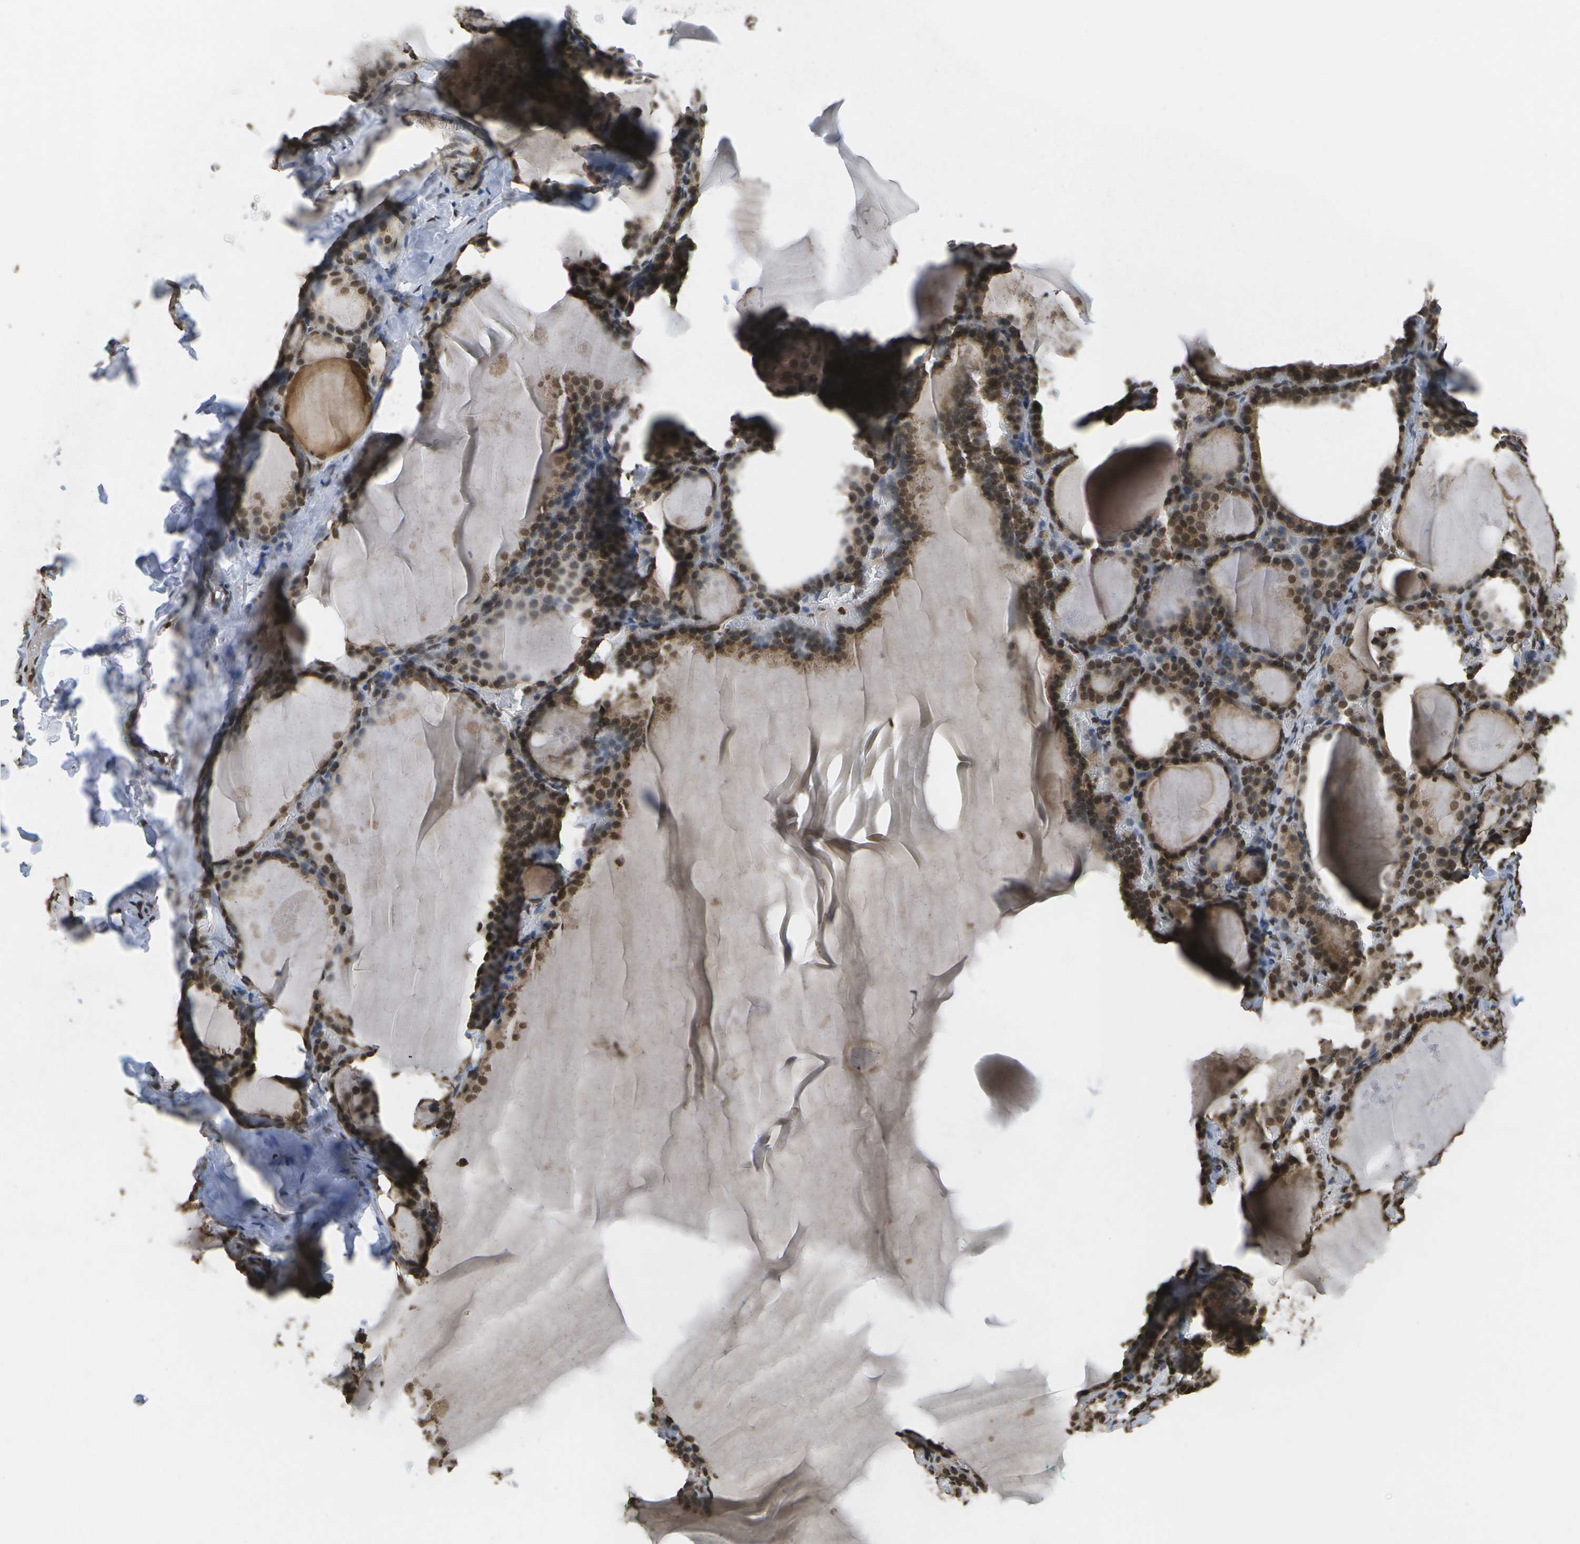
{"staining": {"intensity": "strong", "quantity": ">75%", "location": "cytoplasmic/membranous,nuclear"}, "tissue": "thyroid gland", "cell_type": "Glandular cells", "image_type": "normal", "snomed": [{"axis": "morphology", "description": "Normal tissue, NOS"}, {"axis": "topography", "description": "Thyroid gland"}], "caption": "Human thyroid gland stained with a brown dye demonstrates strong cytoplasmic/membranous,nuclear positive positivity in about >75% of glandular cells.", "gene": "SPEN", "patient": {"sex": "male", "age": 56}}